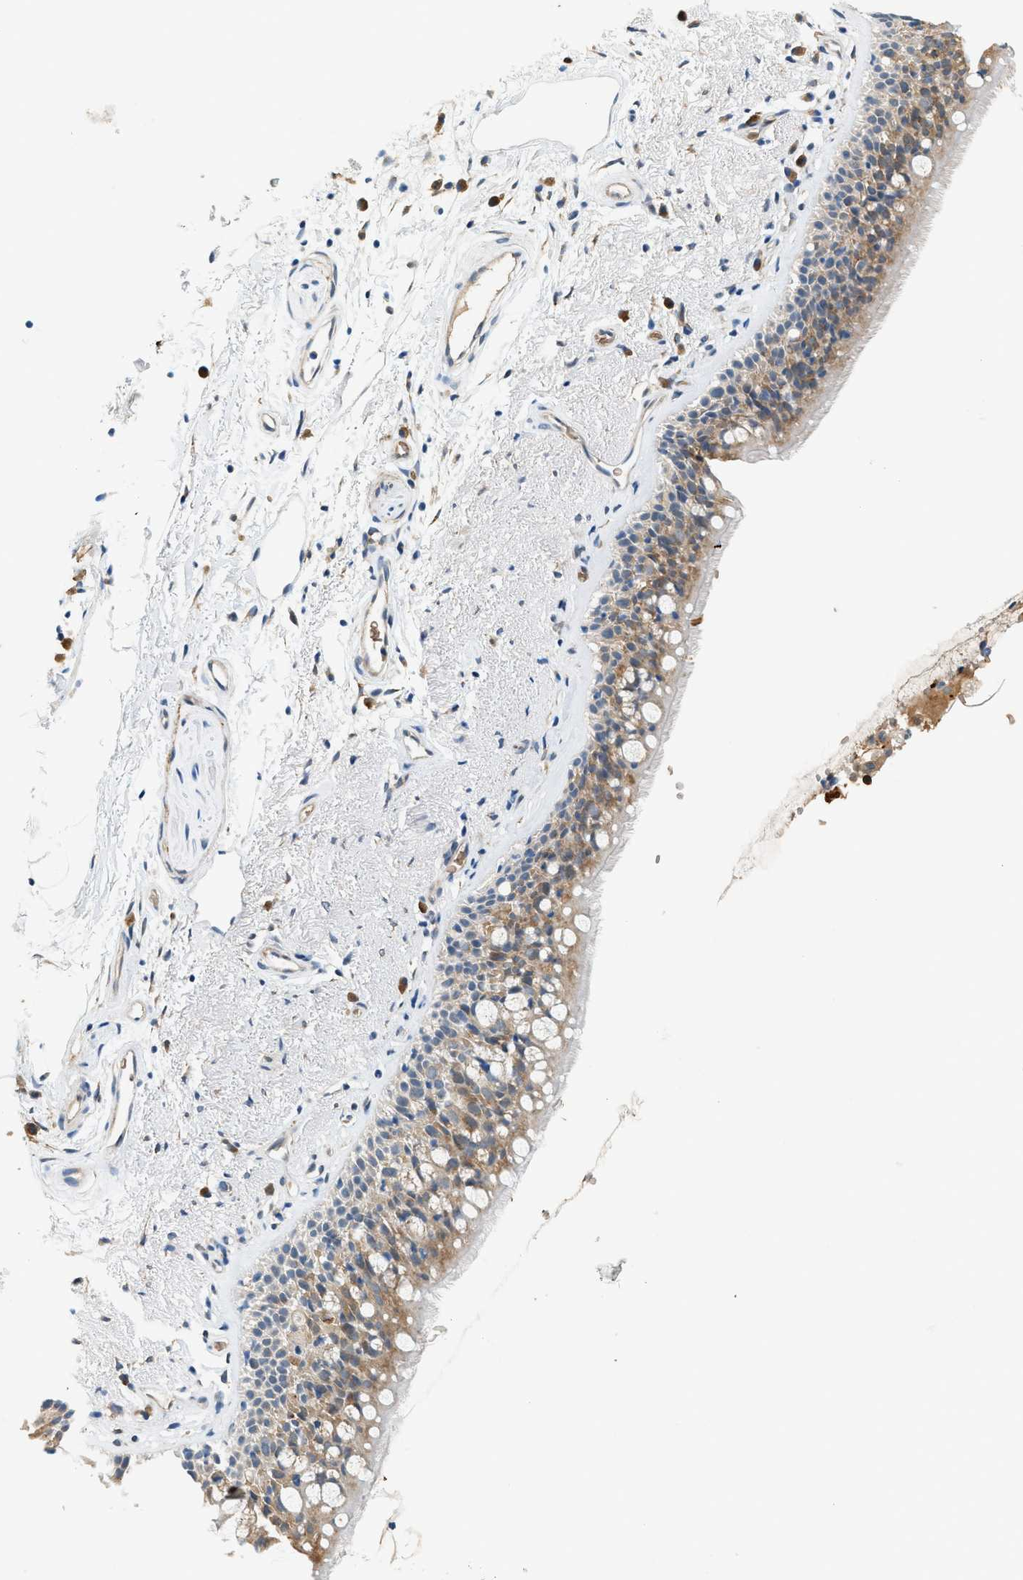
{"staining": {"intensity": "moderate", "quantity": "25%-75%", "location": "cytoplasmic/membranous"}, "tissue": "bronchus", "cell_type": "Respiratory epithelial cells", "image_type": "normal", "snomed": [{"axis": "morphology", "description": "Normal tissue, NOS"}, {"axis": "topography", "description": "Bronchus"}], "caption": "Bronchus stained with IHC shows moderate cytoplasmic/membranous staining in about 25%-75% of respiratory epithelial cells.", "gene": "CYTH2", "patient": {"sex": "female", "age": 54}}